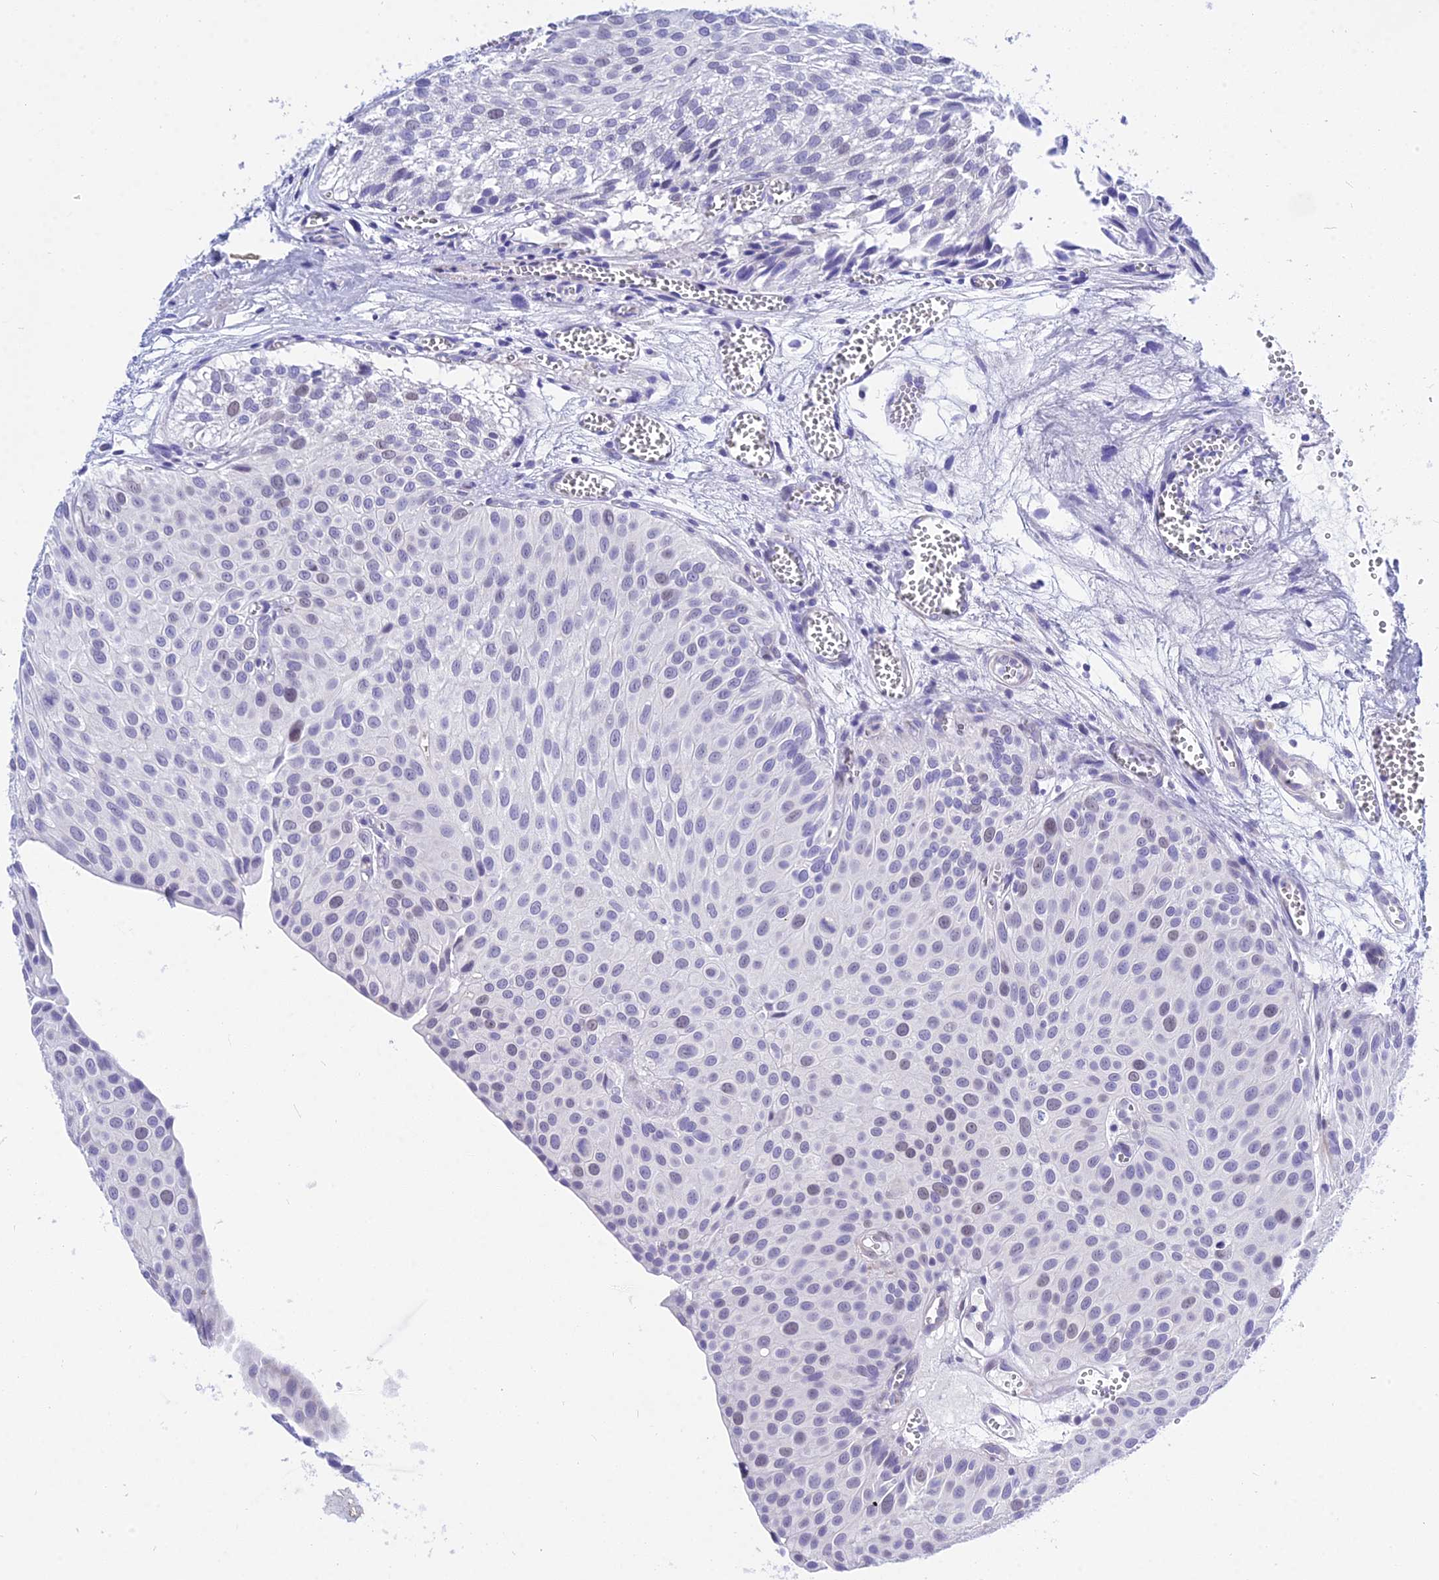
{"staining": {"intensity": "weak", "quantity": "<25%", "location": "nuclear"}, "tissue": "urothelial cancer", "cell_type": "Tumor cells", "image_type": "cancer", "snomed": [{"axis": "morphology", "description": "Urothelial carcinoma, Low grade"}, {"axis": "topography", "description": "Urinary bladder"}], "caption": "Human urothelial cancer stained for a protein using IHC demonstrates no staining in tumor cells.", "gene": "DEFB107A", "patient": {"sex": "male", "age": 88}}